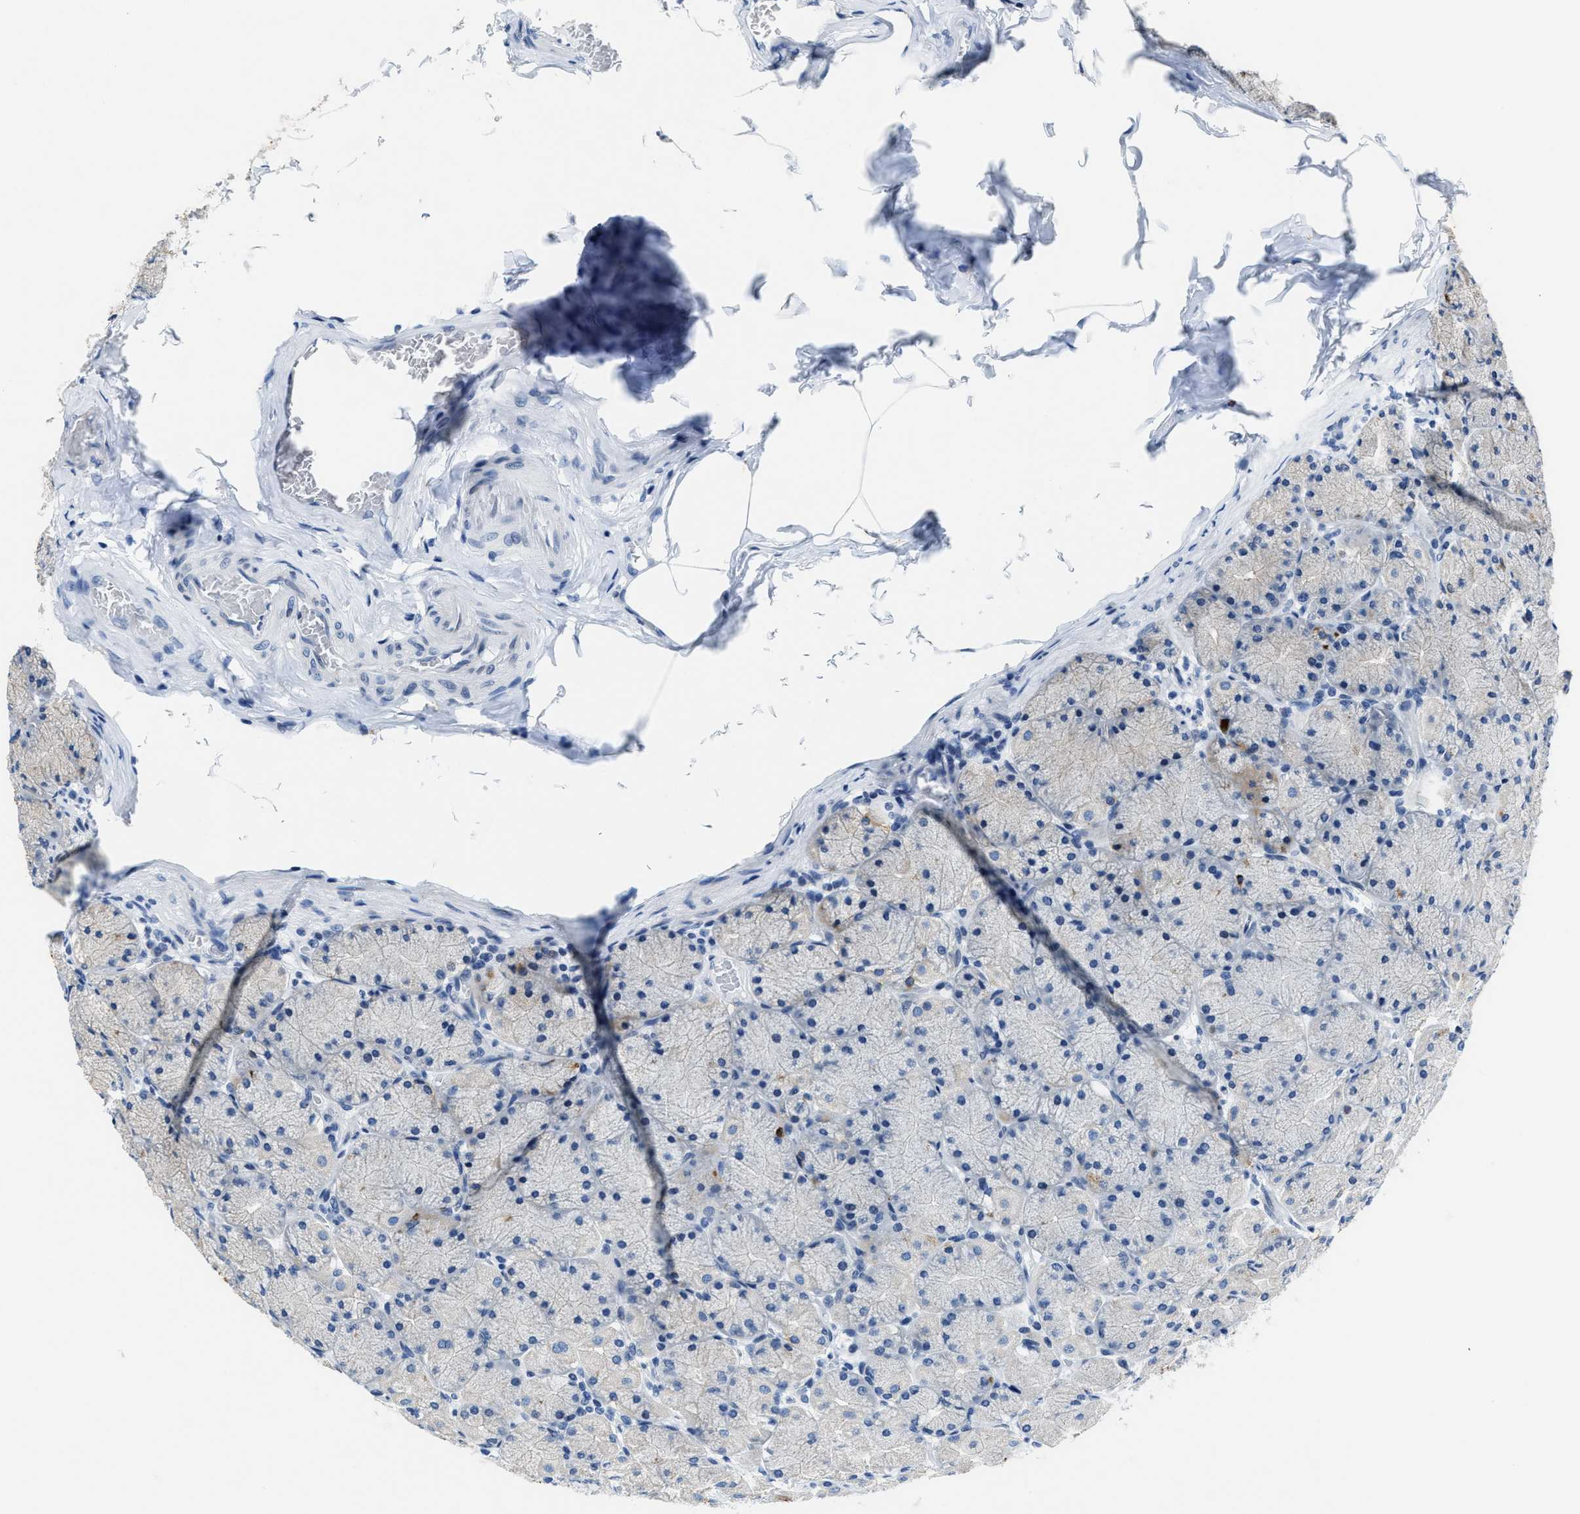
{"staining": {"intensity": "negative", "quantity": "none", "location": "none"}, "tissue": "stomach", "cell_type": "Glandular cells", "image_type": "normal", "snomed": [{"axis": "morphology", "description": "Normal tissue, NOS"}, {"axis": "topography", "description": "Stomach, upper"}], "caption": "A high-resolution histopathology image shows immunohistochemistry (IHC) staining of normal stomach, which displays no significant positivity in glandular cells.", "gene": "ASZ1", "patient": {"sex": "female", "age": 56}}